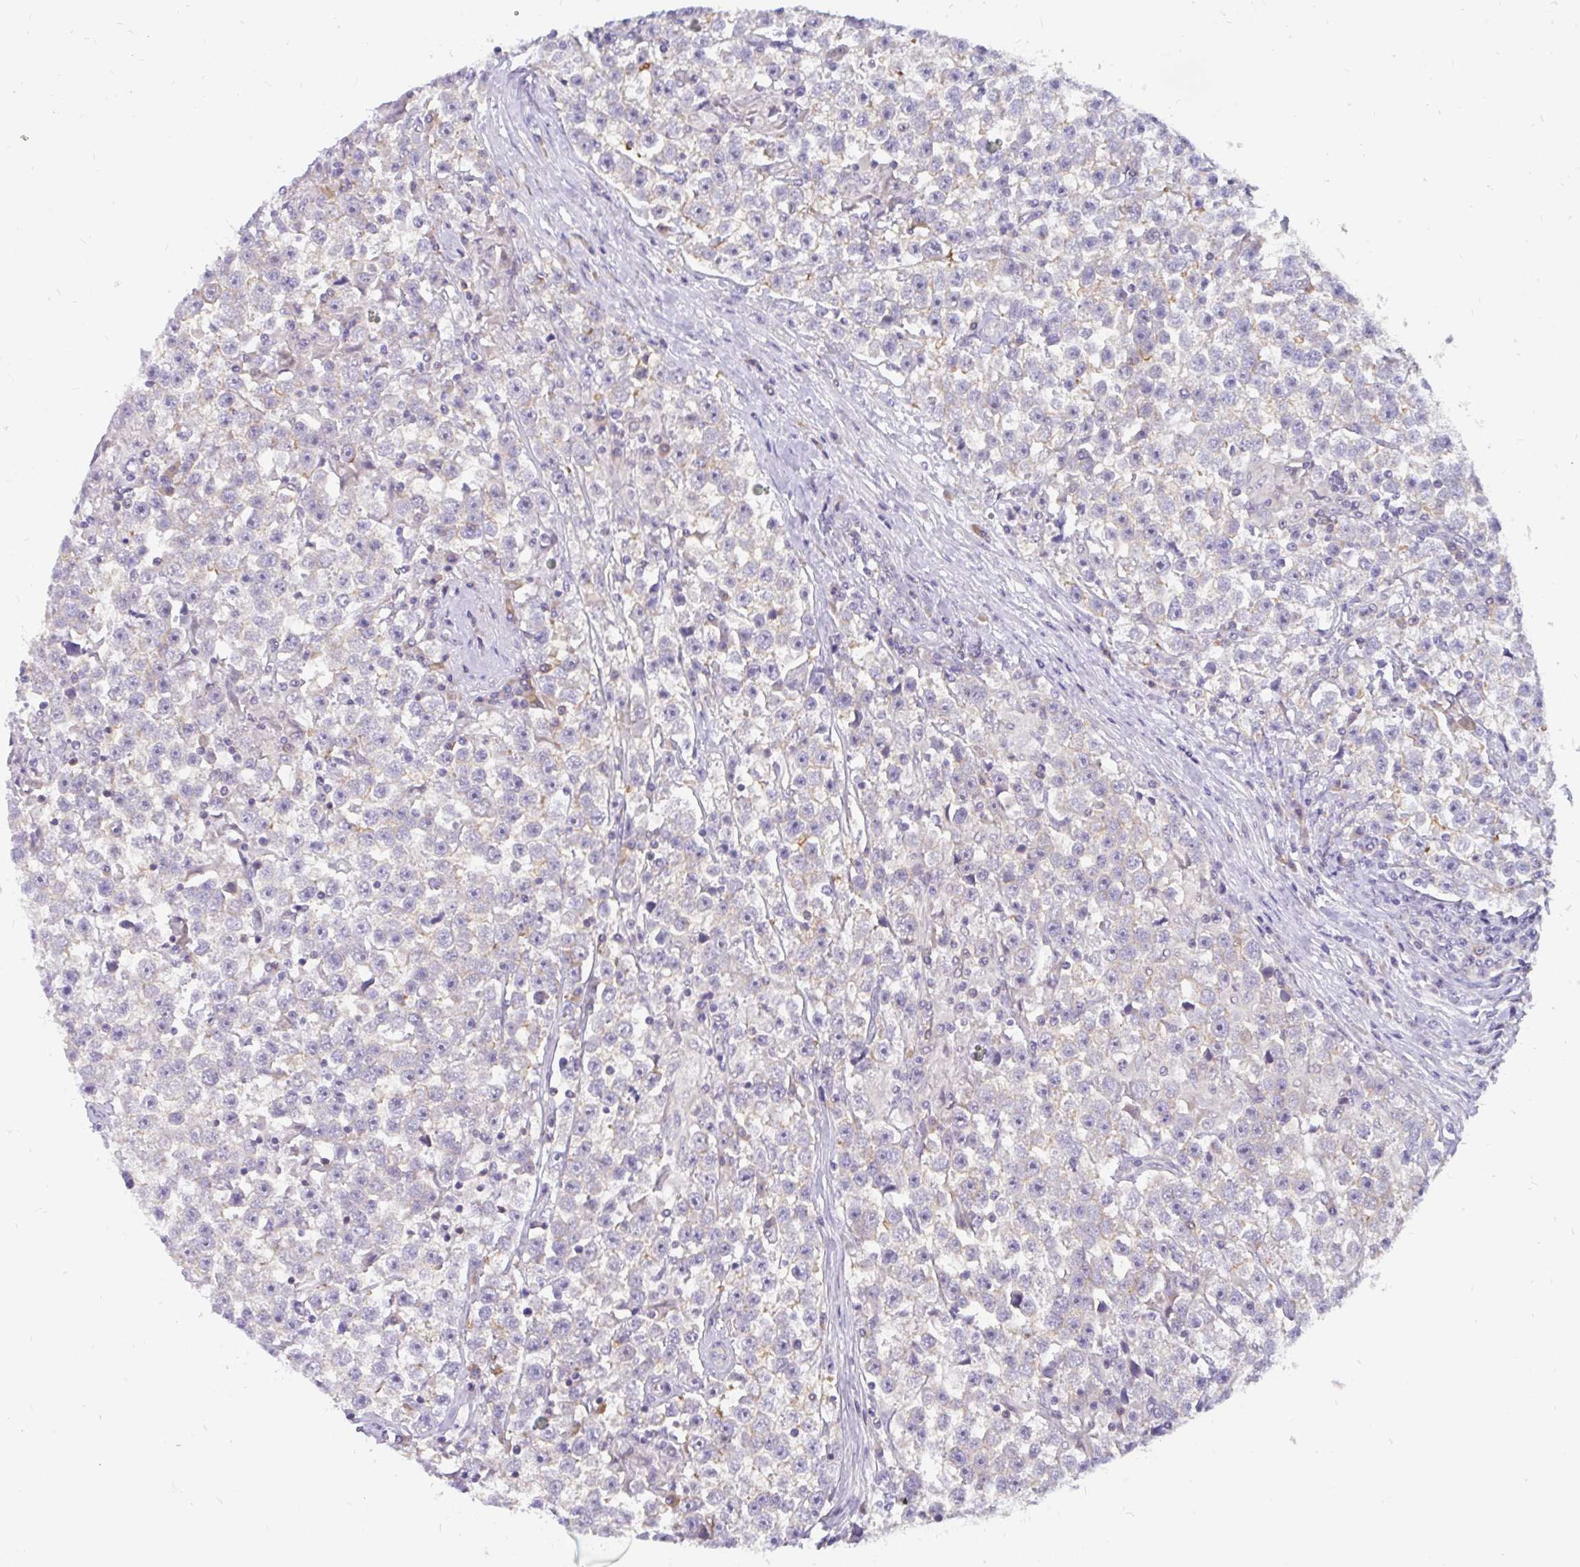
{"staining": {"intensity": "moderate", "quantity": "<25%", "location": "cytoplasmic/membranous"}, "tissue": "testis cancer", "cell_type": "Tumor cells", "image_type": "cancer", "snomed": [{"axis": "morphology", "description": "Seminoma, NOS"}, {"axis": "topography", "description": "Testis"}], "caption": "Immunohistochemistry (DAB (3,3'-diaminobenzidine)) staining of seminoma (testis) demonstrates moderate cytoplasmic/membranous protein staining in approximately <25% of tumor cells.", "gene": "LRRC26", "patient": {"sex": "male", "age": 31}}